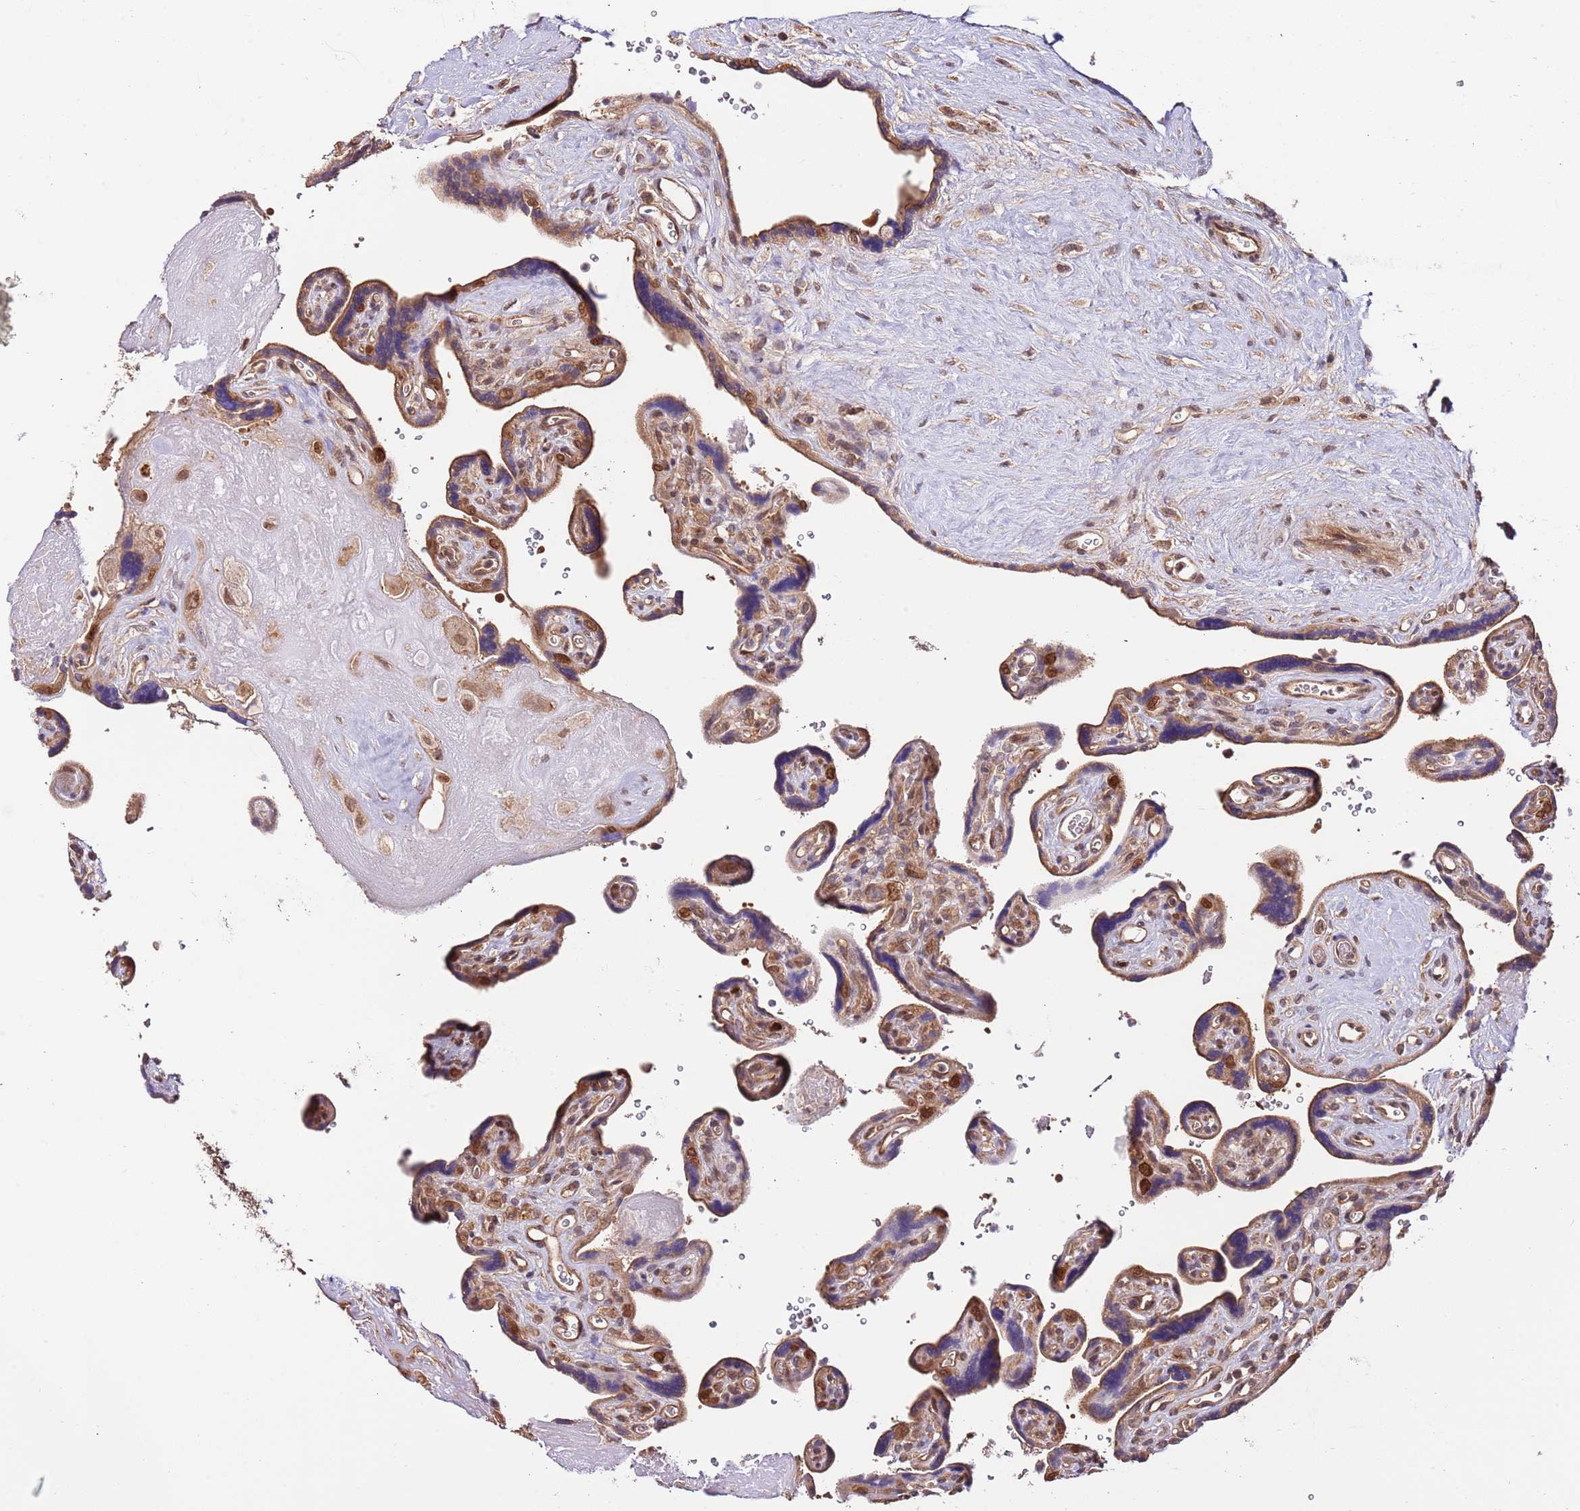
{"staining": {"intensity": "moderate", "quantity": ">75%", "location": "cytoplasmic/membranous,nuclear"}, "tissue": "placenta", "cell_type": "Decidual cells", "image_type": "normal", "snomed": [{"axis": "morphology", "description": "Normal tissue, NOS"}, {"axis": "topography", "description": "Placenta"}], "caption": "Unremarkable placenta reveals moderate cytoplasmic/membranous,nuclear positivity in approximately >75% of decidual cells.", "gene": "RIF1", "patient": {"sex": "female", "age": 39}}